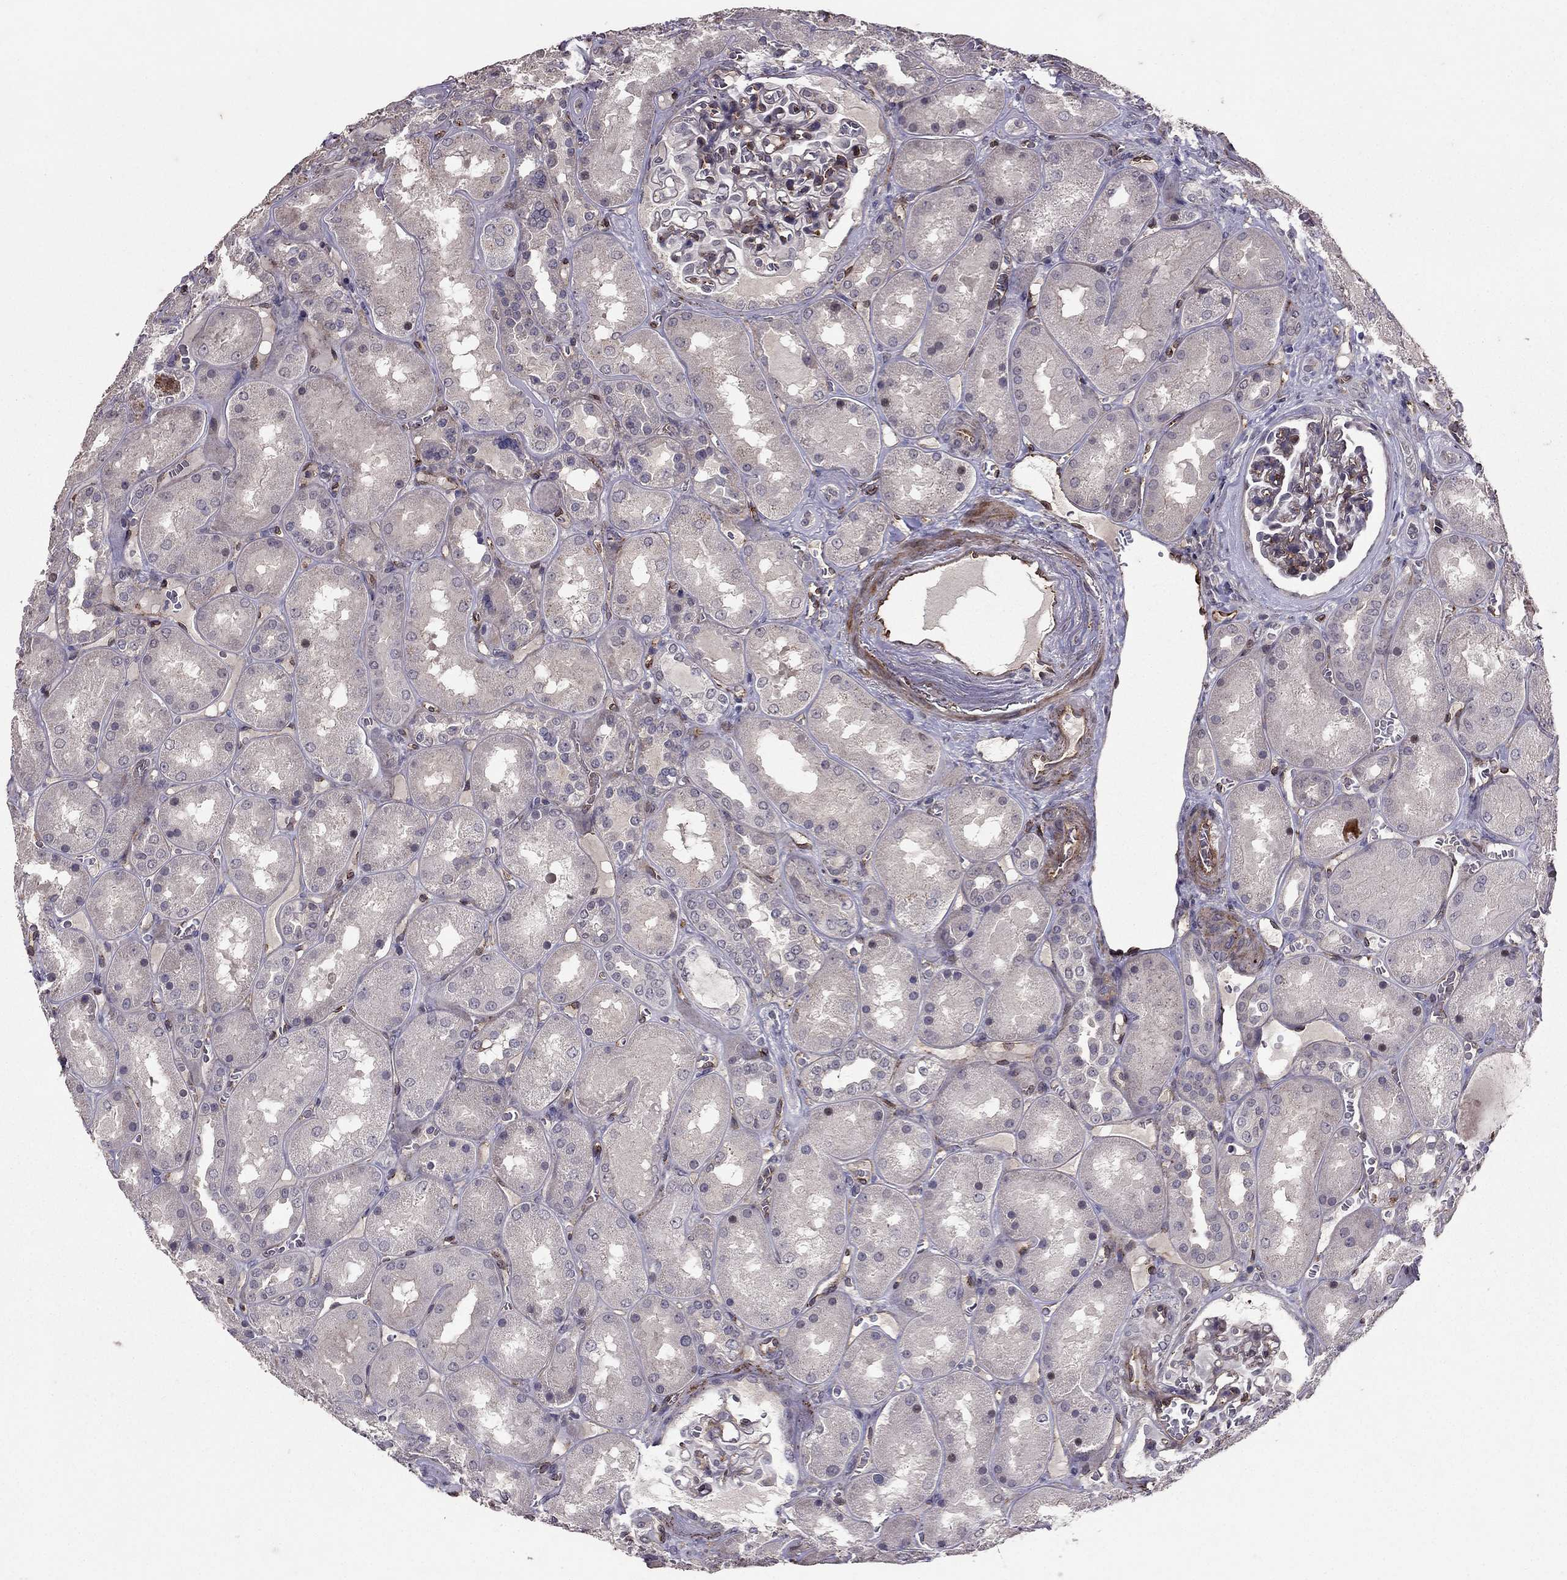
{"staining": {"intensity": "moderate", "quantity": "25%-75%", "location": "cytoplasmic/membranous"}, "tissue": "kidney", "cell_type": "Cells in glomeruli", "image_type": "normal", "snomed": [{"axis": "morphology", "description": "Normal tissue, NOS"}, {"axis": "topography", "description": "Kidney"}], "caption": "The histopathology image exhibits immunohistochemical staining of benign kidney. There is moderate cytoplasmic/membranous expression is seen in about 25%-75% of cells in glomeruli.", "gene": "RASIP1", "patient": {"sex": "male", "age": 73}}